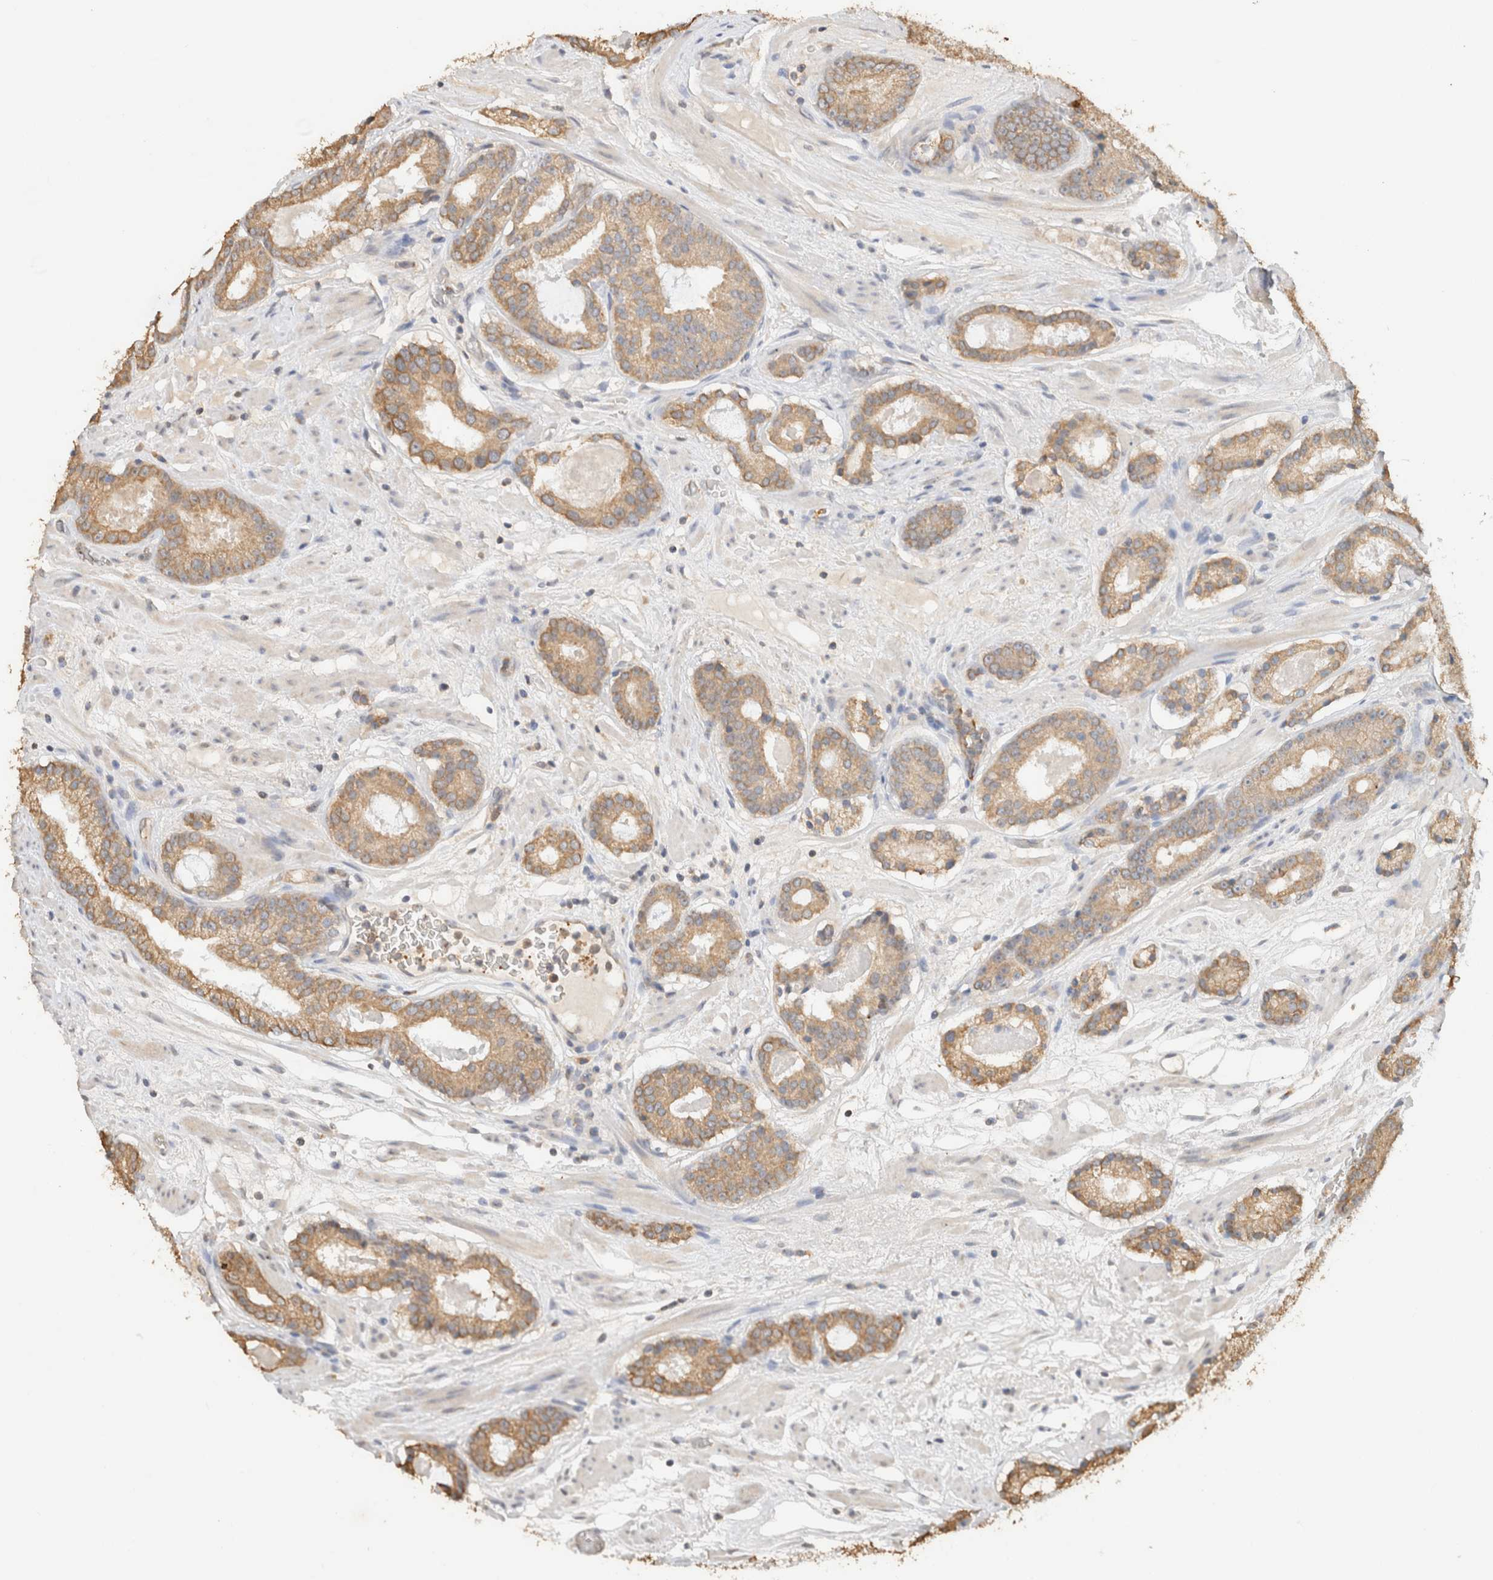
{"staining": {"intensity": "moderate", "quantity": ">75%", "location": "cytoplasmic/membranous"}, "tissue": "prostate cancer", "cell_type": "Tumor cells", "image_type": "cancer", "snomed": [{"axis": "morphology", "description": "Adenocarcinoma, Low grade"}, {"axis": "topography", "description": "Prostate"}], "caption": "Prostate cancer stained with DAB immunohistochemistry exhibits medium levels of moderate cytoplasmic/membranous positivity in approximately >75% of tumor cells. Ihc stains the protein of interest in brown and the nuclei are stained blue.", "gene": "CA13", "patient": {"sex": "male", "age": 69}}